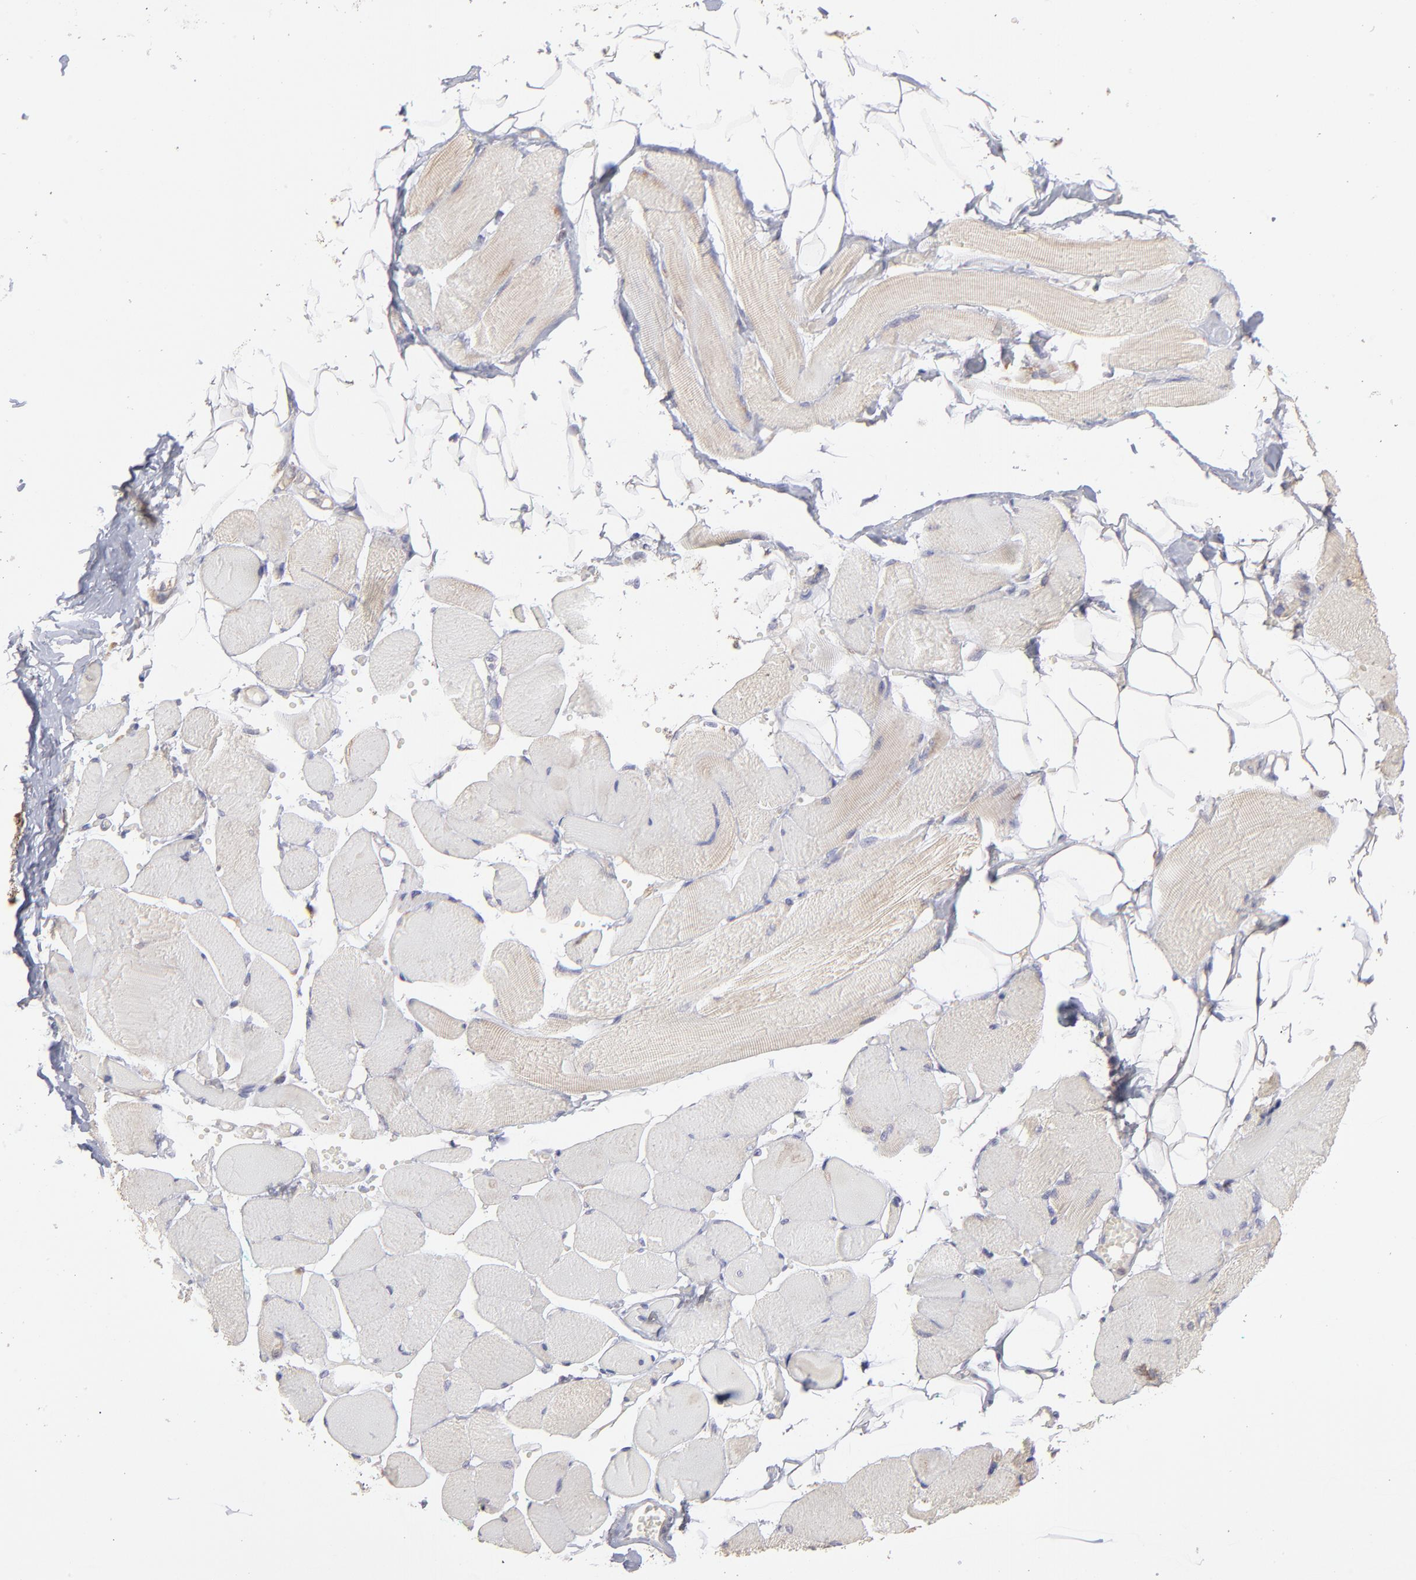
{"staining": {"intensity": "negative", "quantity": "none", "location": "none"}, "tissue": "skeletal muscle", "cell_type": "Myocytes", "image_type": "normal", "snomed": [{"axis": "morphology", "description": "Normal tissue, NOS"}, {"axis": "topography", "description": "Skeletal muscle"}, {"axis": "topography", "description": "Peripheral nerve tissue"}], "caption": "Immunohistochemistry (IHC) of normal human skeletal muscle exhibits no positivity in myocytes.", "gene": "RPLP0", "patient": {"sex": "female", "age": 84}}